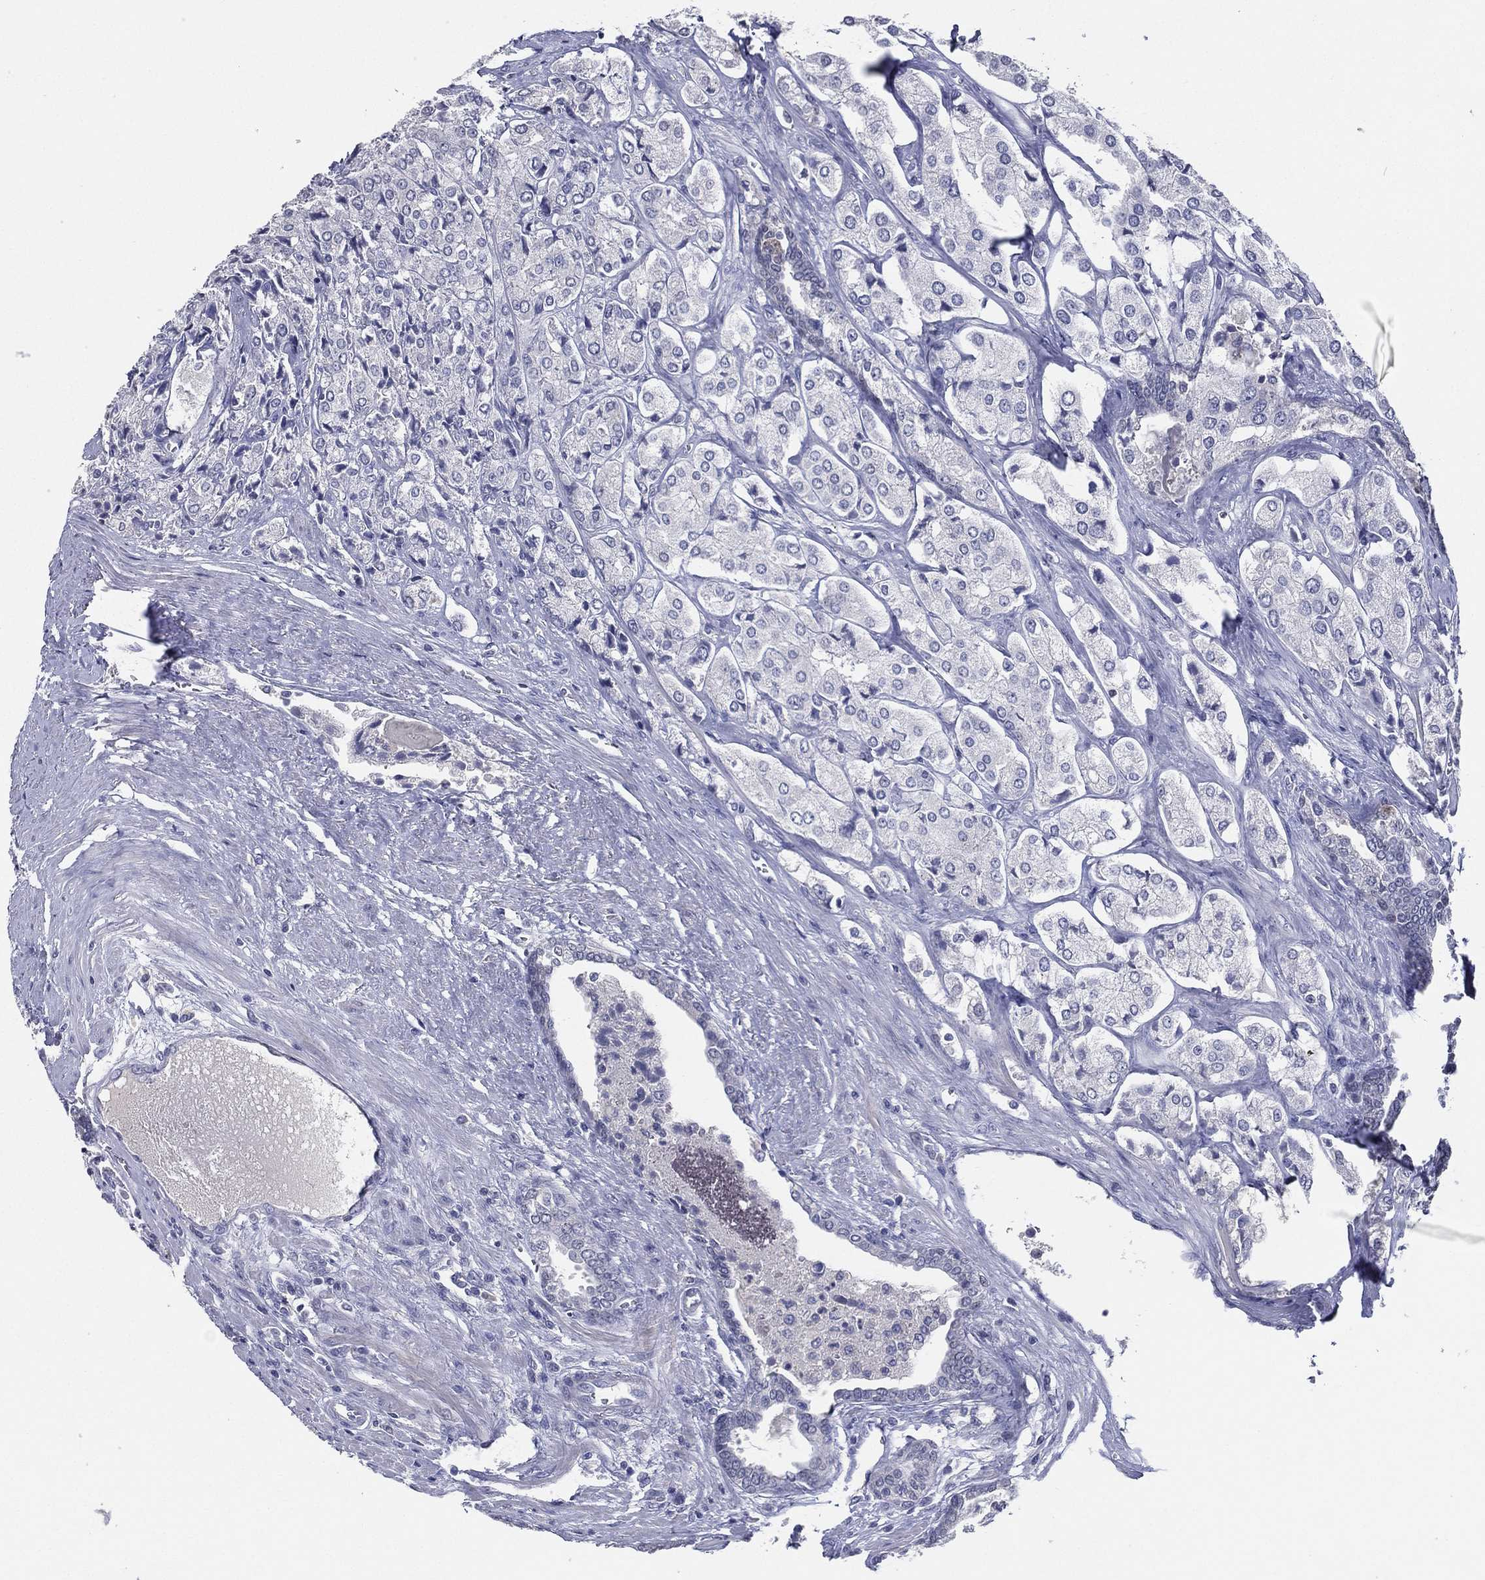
{"staining": {"intensity": "negative", "quantity": "none", "location": "none"}, "tissue": "prostate cancer", "cell_type": "Tumor cells", "image_type": "cancer", "snomed": [{"axis": "morphology", "description": "Adenocarcinoma, NOS"}, {"axis": "topography", "description": "Prostate and seminal vesicle, NOS"}, {"axis": "topography", "description": "Prostate"}], "caption": "Protein analysis of prostate adenocarcinoma exhibits no significant staining in tumor cells.", "gene": "TFAP2A", "patient": {"sex": "male", "age": 67}}